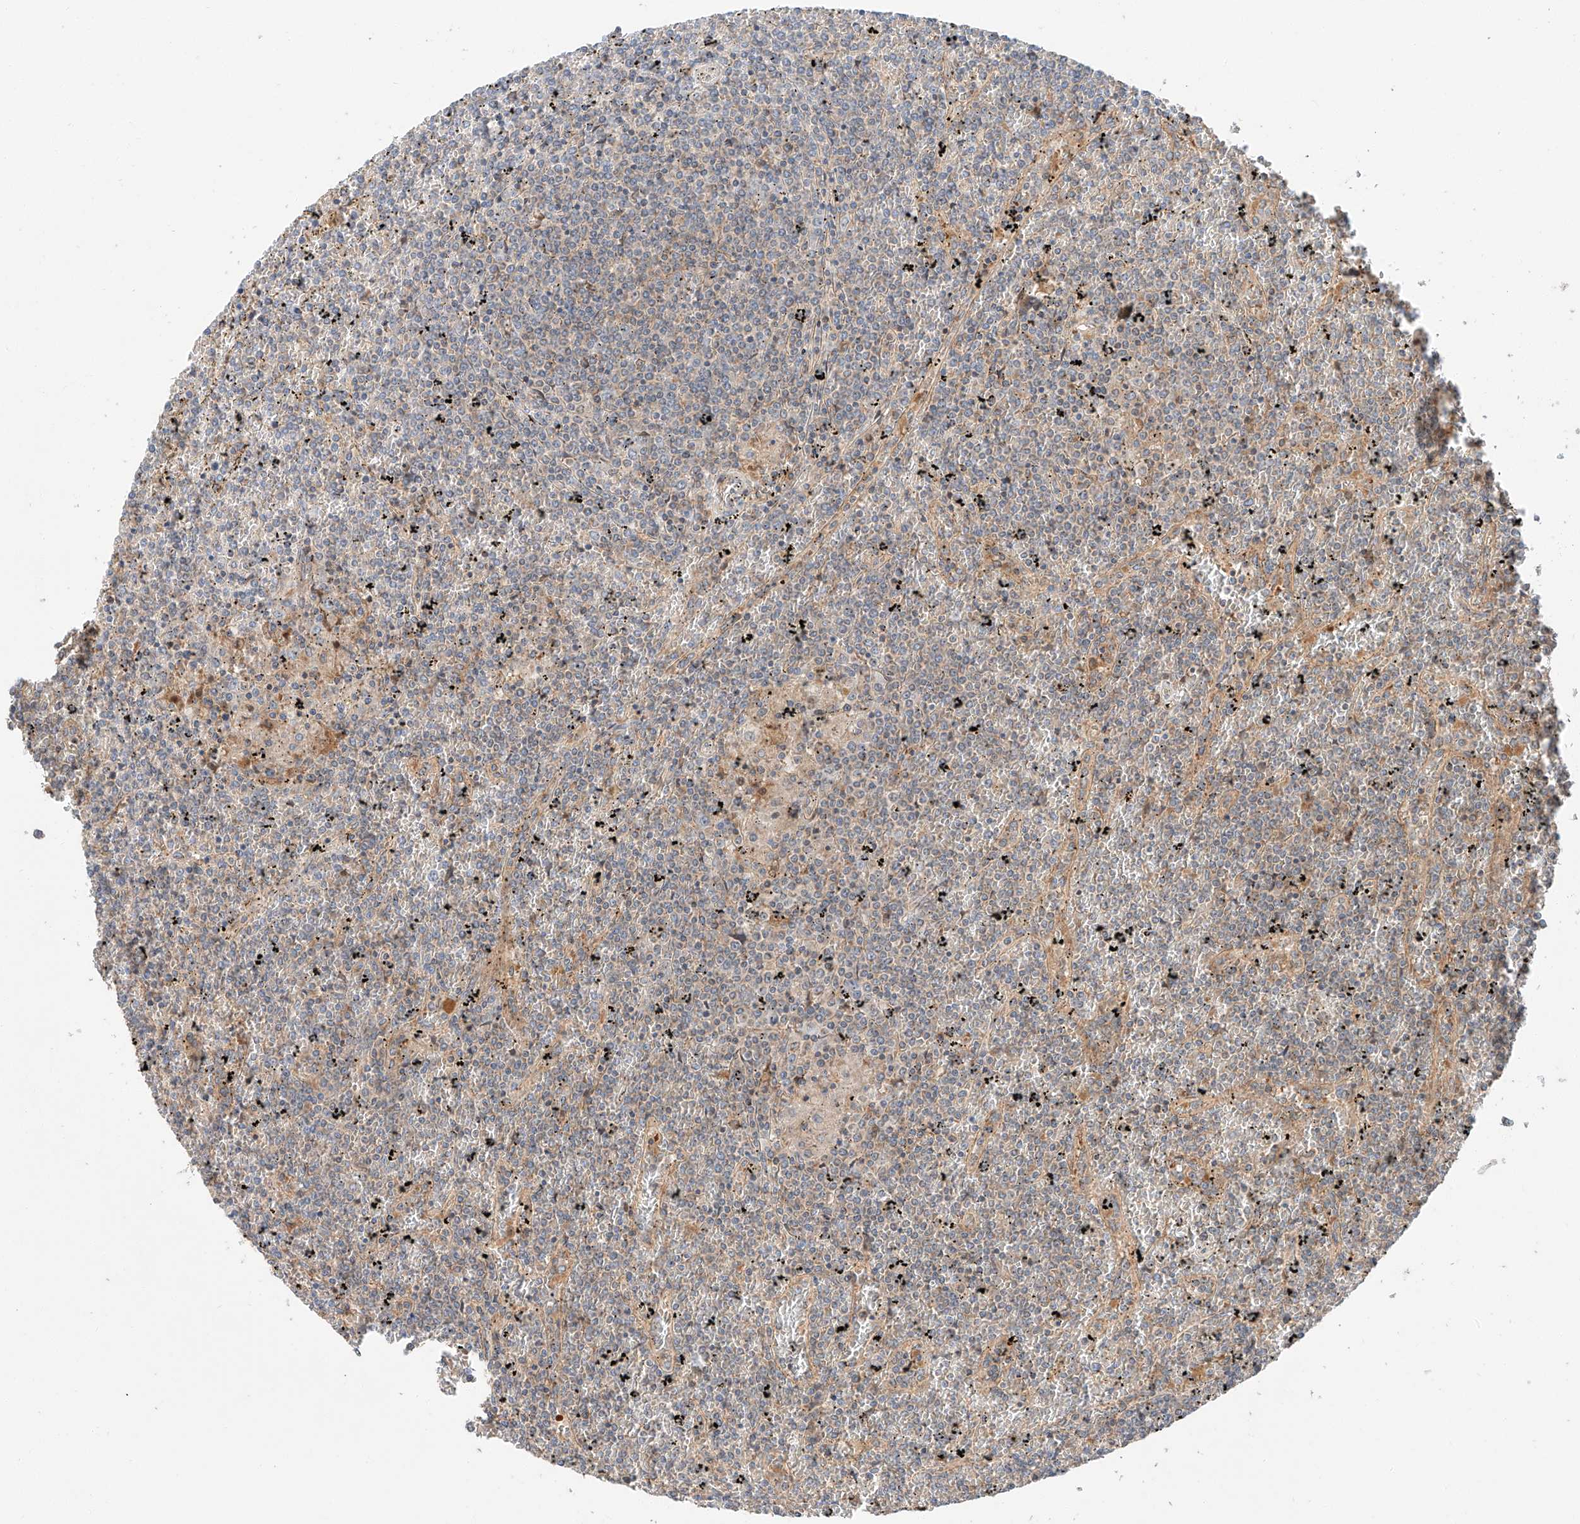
{"staining": {"intensity": "negative", "quantity": "none", "location": "none"}, "tissue": "lymphoma", "cell_type": "Tumor cells", "image_type": "cancer", "snomed": [{"axis": "morphology", "description": "Malignant lymphoma, non-Hodgkin's type, Low grade"}, {"axis": "topography", "description": "Spleen"}], "caption": "Immunohistochemistry micrograph of lymphoma stained for a protein (brown), which displays no positivity in tumor cells. Brightfield microscopy of immunohistochemistry (IHC) stained with DAB (brown) and hematoxylin (blue), captured at high magnification.", "gene": "XPNPEP1", "patient": {"sex": "female", "age": 19}}